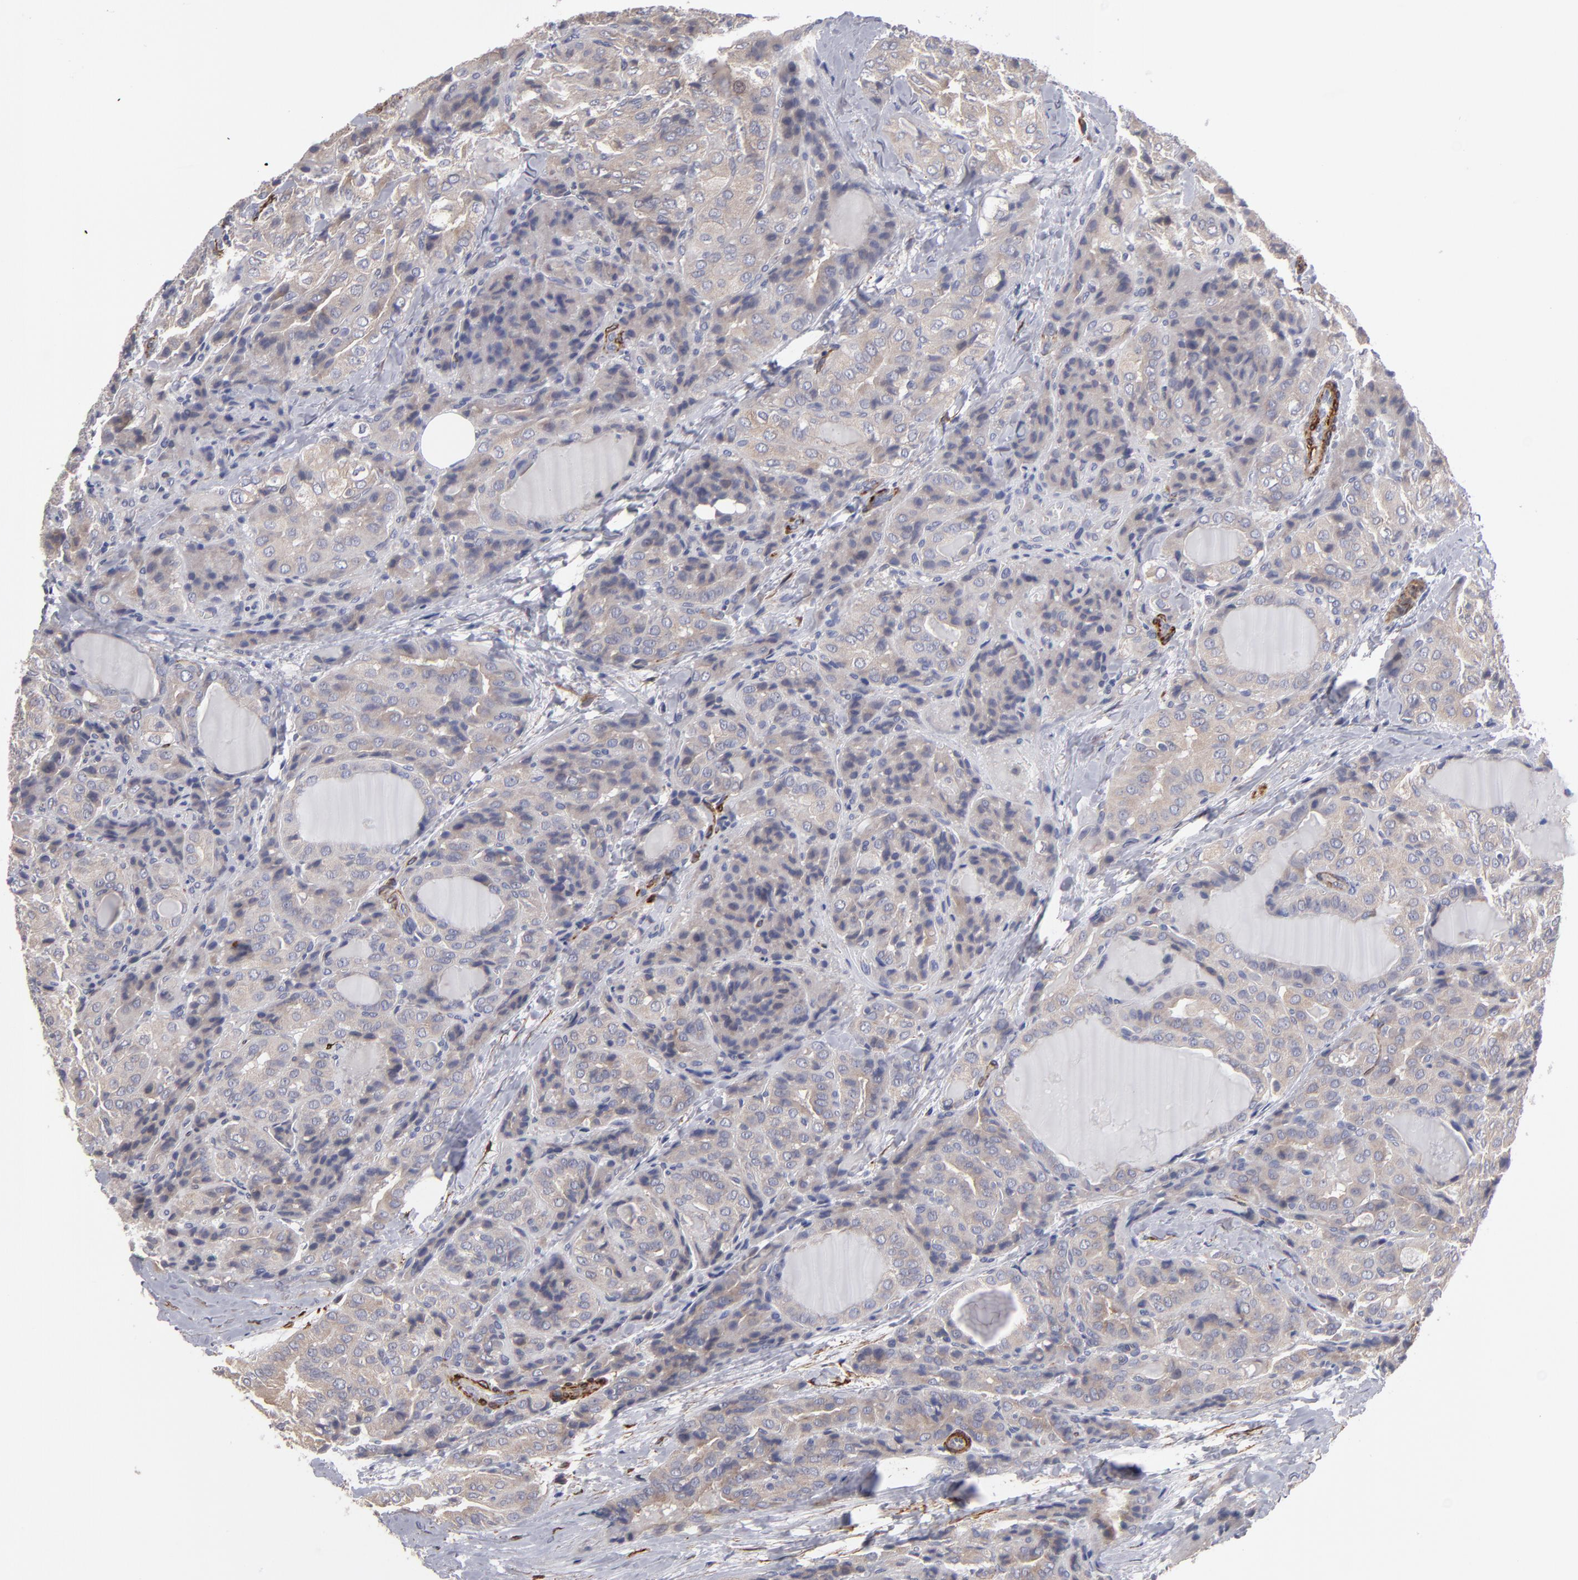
{"staining": {"intensity": "weak", "quantity": "25%-75%", "location": "cytoplasmic/membranous"}, "tissue": "thyroid cancer", "cell_type": "Tumor cells", "image_type": "cancer", "snomed": [{"axis": "morphology", "description": "Papillary adenocarcinoma, NOS"}, {"axis": "topography", "description": "Thyroid gland"}], "caption": "Brown immunohistochemical staining in thyroid papillary adenocarcinoma demonstrates weak cytoplasmic/membranous expression in approximately 25%-75% of tumor cells.", "gene": "SLMAP", "patient": {"sex": "female", "age": 71}}